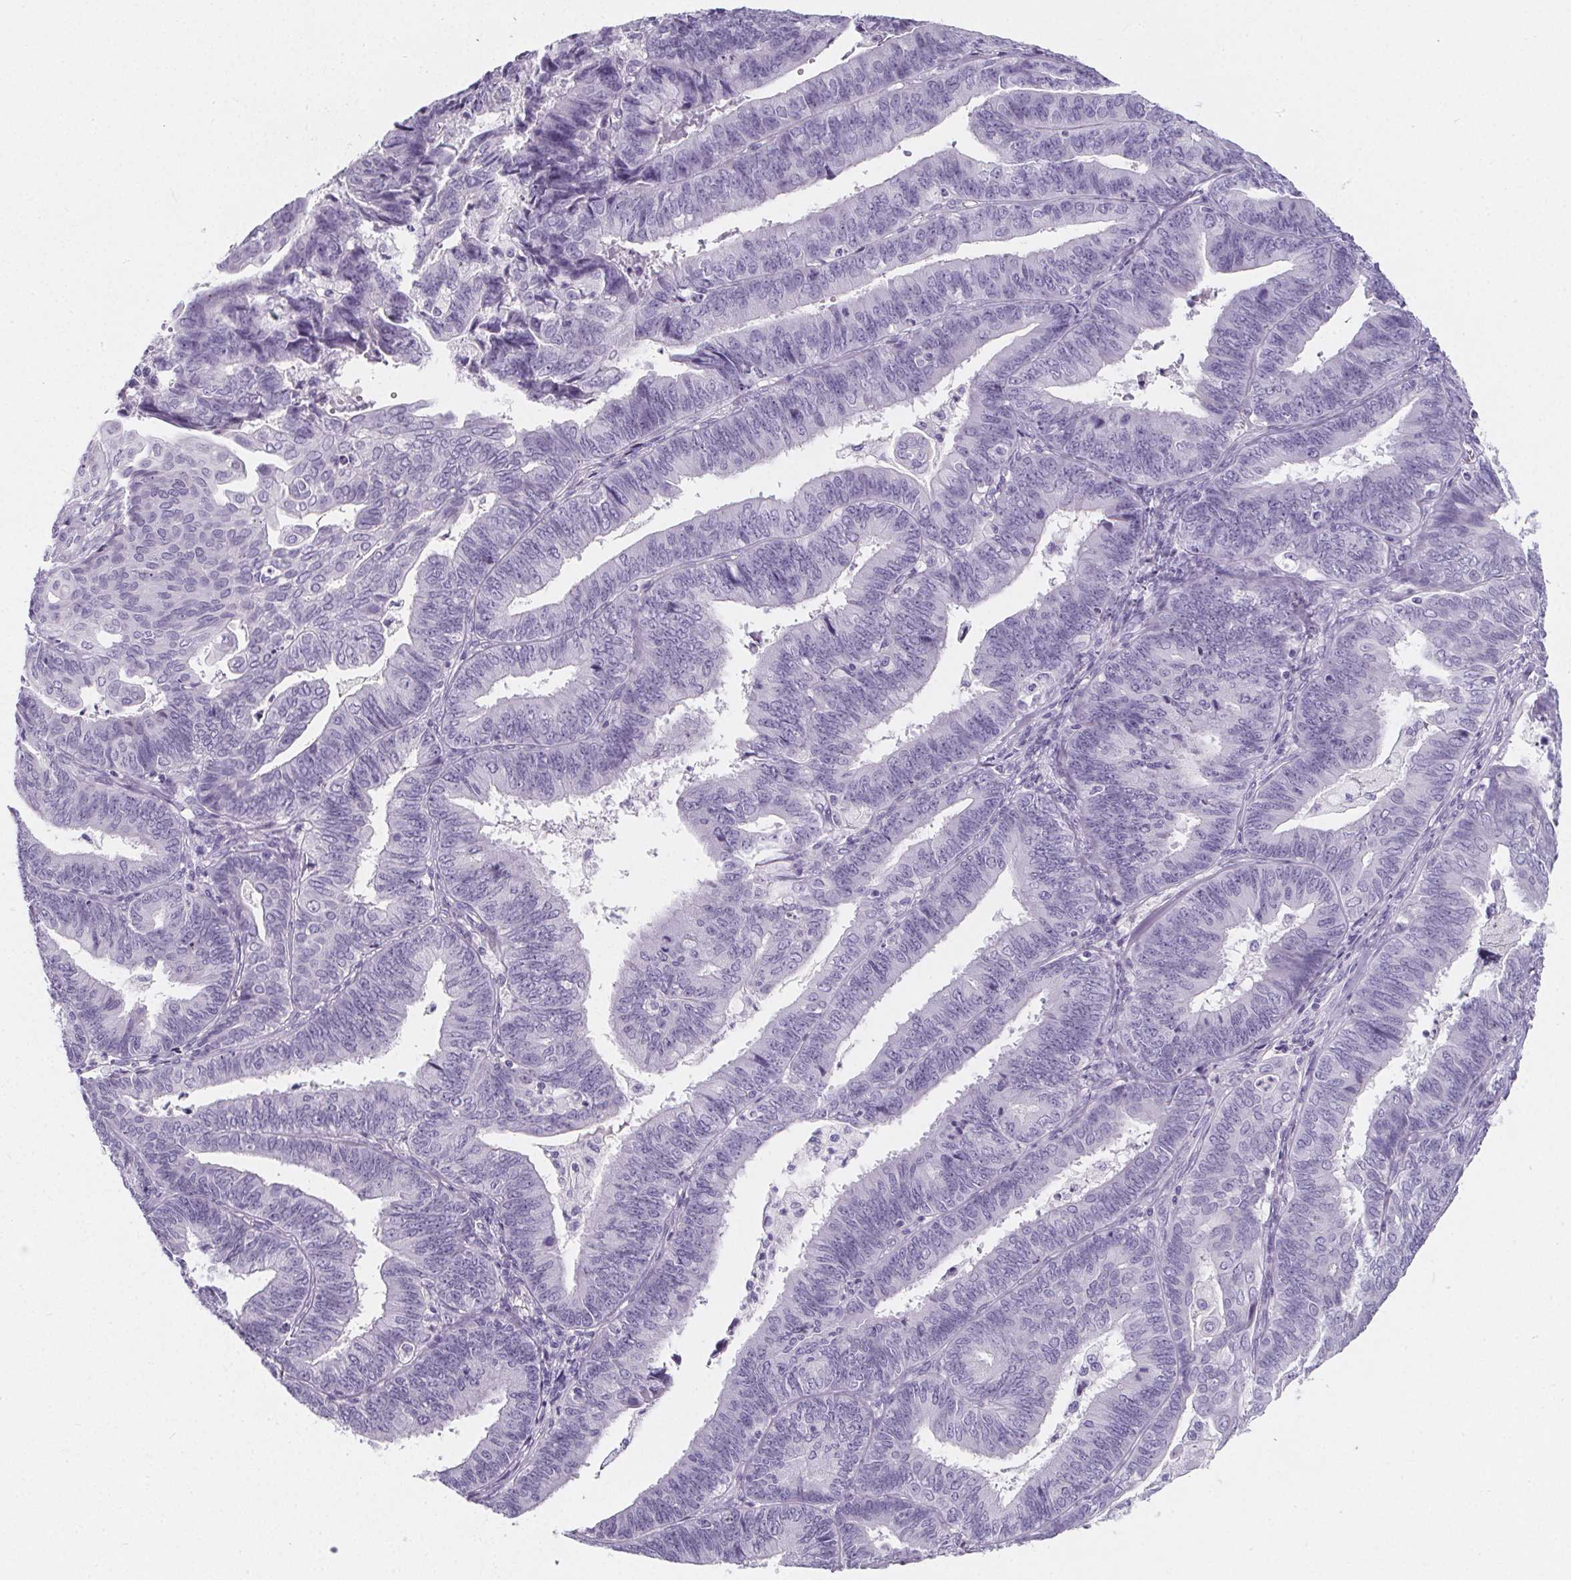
{"staining": {"intensity": "negative", "quantity": "none", "location": "none"}, "tissue": "endometrial cancer", "cell_type": "Tumor cells", "image_type": "cancer", "snomed": [{"axis": "morphology", "description": "Adenocarcinoma, NOS"}, {"axis": "topography", "description": "Endometrium"}], "caption": "Tumor cells show no significant staining in adenocarcinoma (endometrial).", "gene": "ADRB1", "patient": {"sex": "female", "age": 73}}